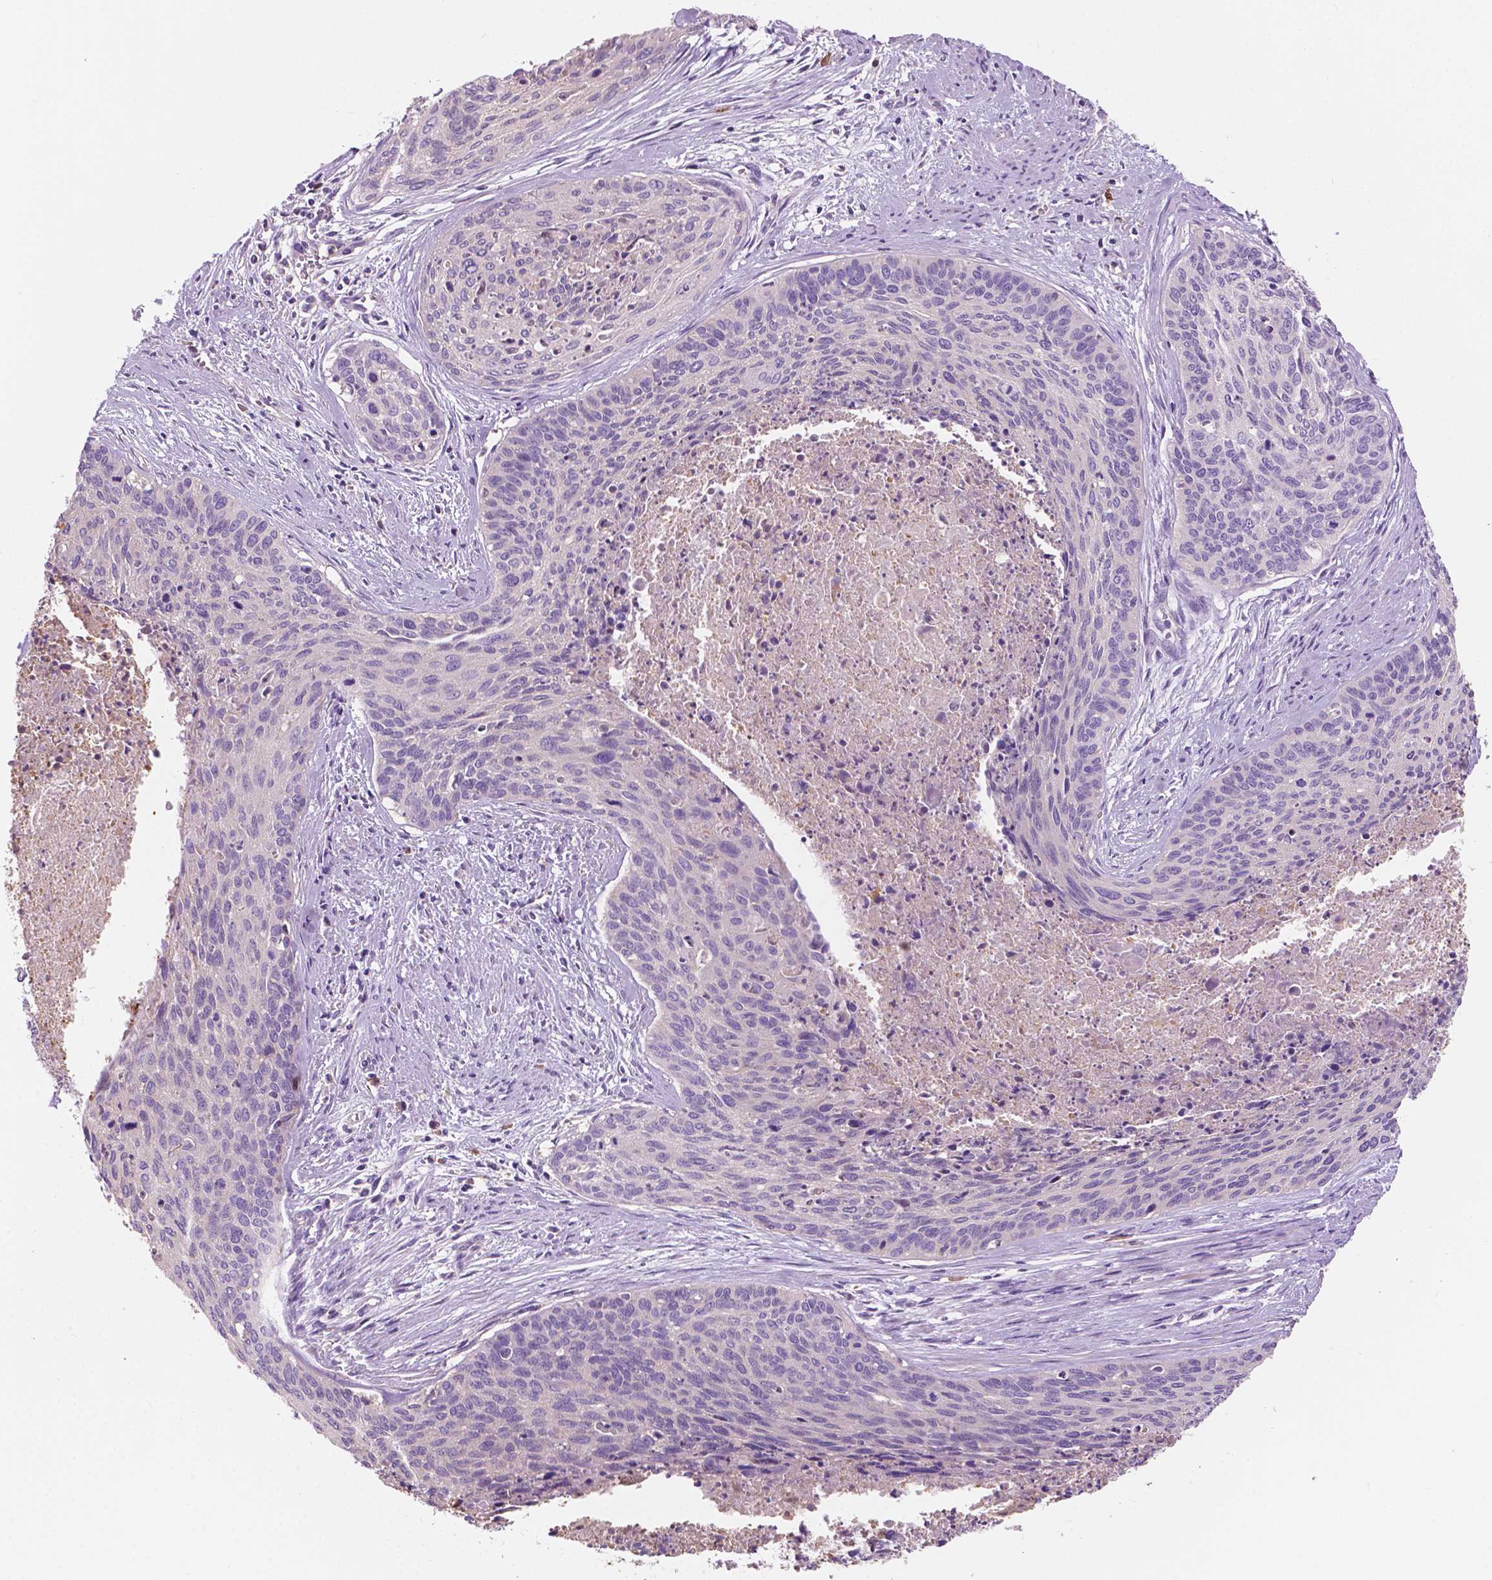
{"staining": {"intensity": "negative", "quantity": "none", "location": "none"}, "tissue": "cervical cancer", "cell_type": "Tumor cells", "image_type": "cancer", "snomed": [{"axis": "morphology", "description": "Squamous cell carcinoma, NOS"}, {"axis": "topography", "description": "Cervix"}], "caption": "The photomicrograph demonstrates no staining of tumor cells in cervical squamous cell carcinoma.", "gene": "SEMA4A", "patient": {"sex": "female", "age": 55}}